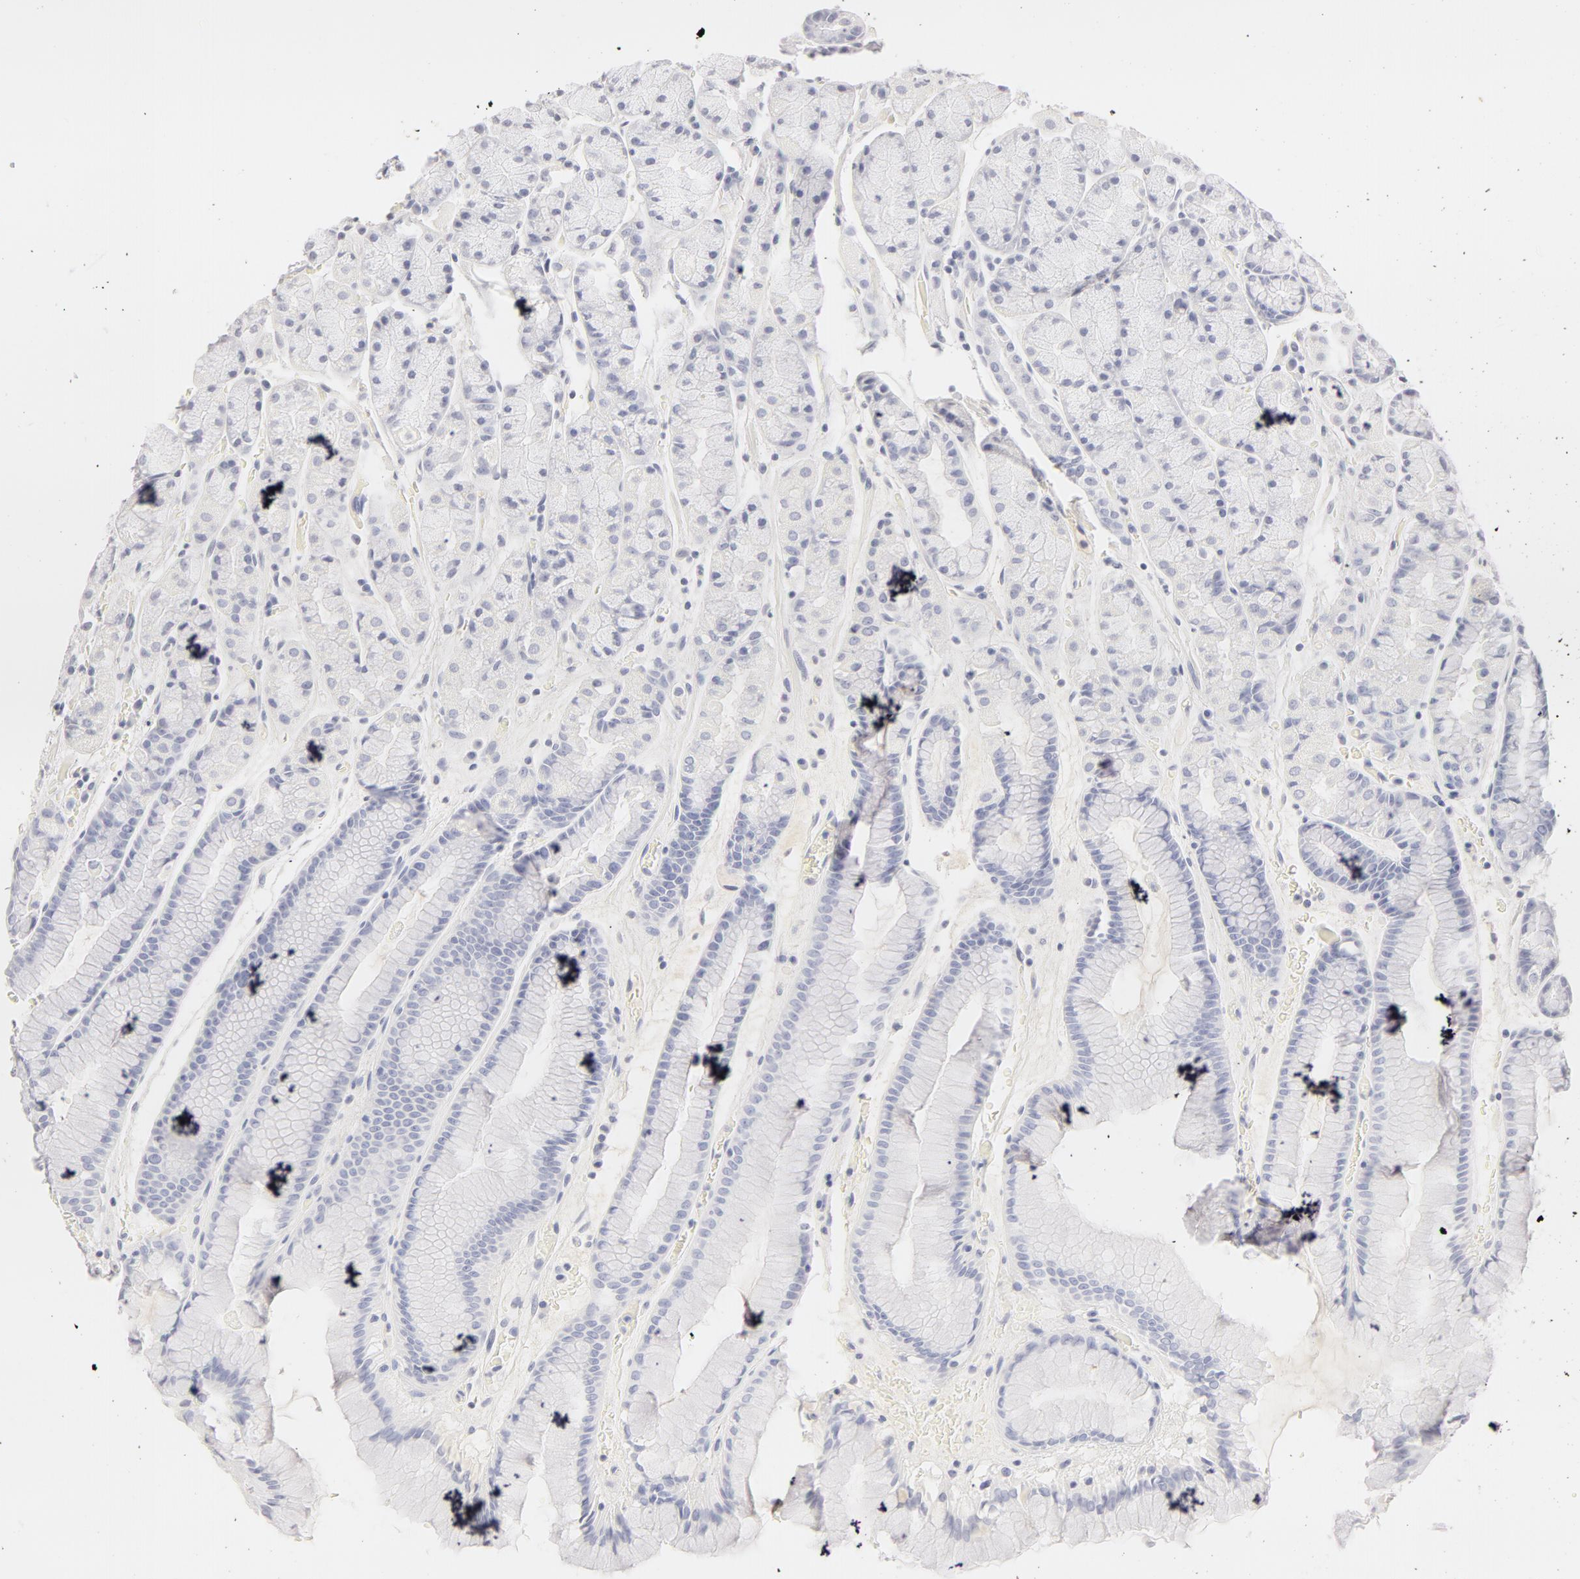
{"staining": {"intensity": "negative", "quantity": "none", "location": "none"}, "tissue": "stomach", "cell_type": "Glandular cells", "image_type": "normal", "snomed": [{"axis": "morphology", "description": "Normal tissue, NOS"}, {"axis": "topography", "description": "Stomach, upper"}], "caption": "This is a micrograph of immunohistochemistry staining of unremarkable stomach, which shows no staining in glandular cells.", "gene": "LGALS7B", "patient": {"sex": "male", "age": 72}}